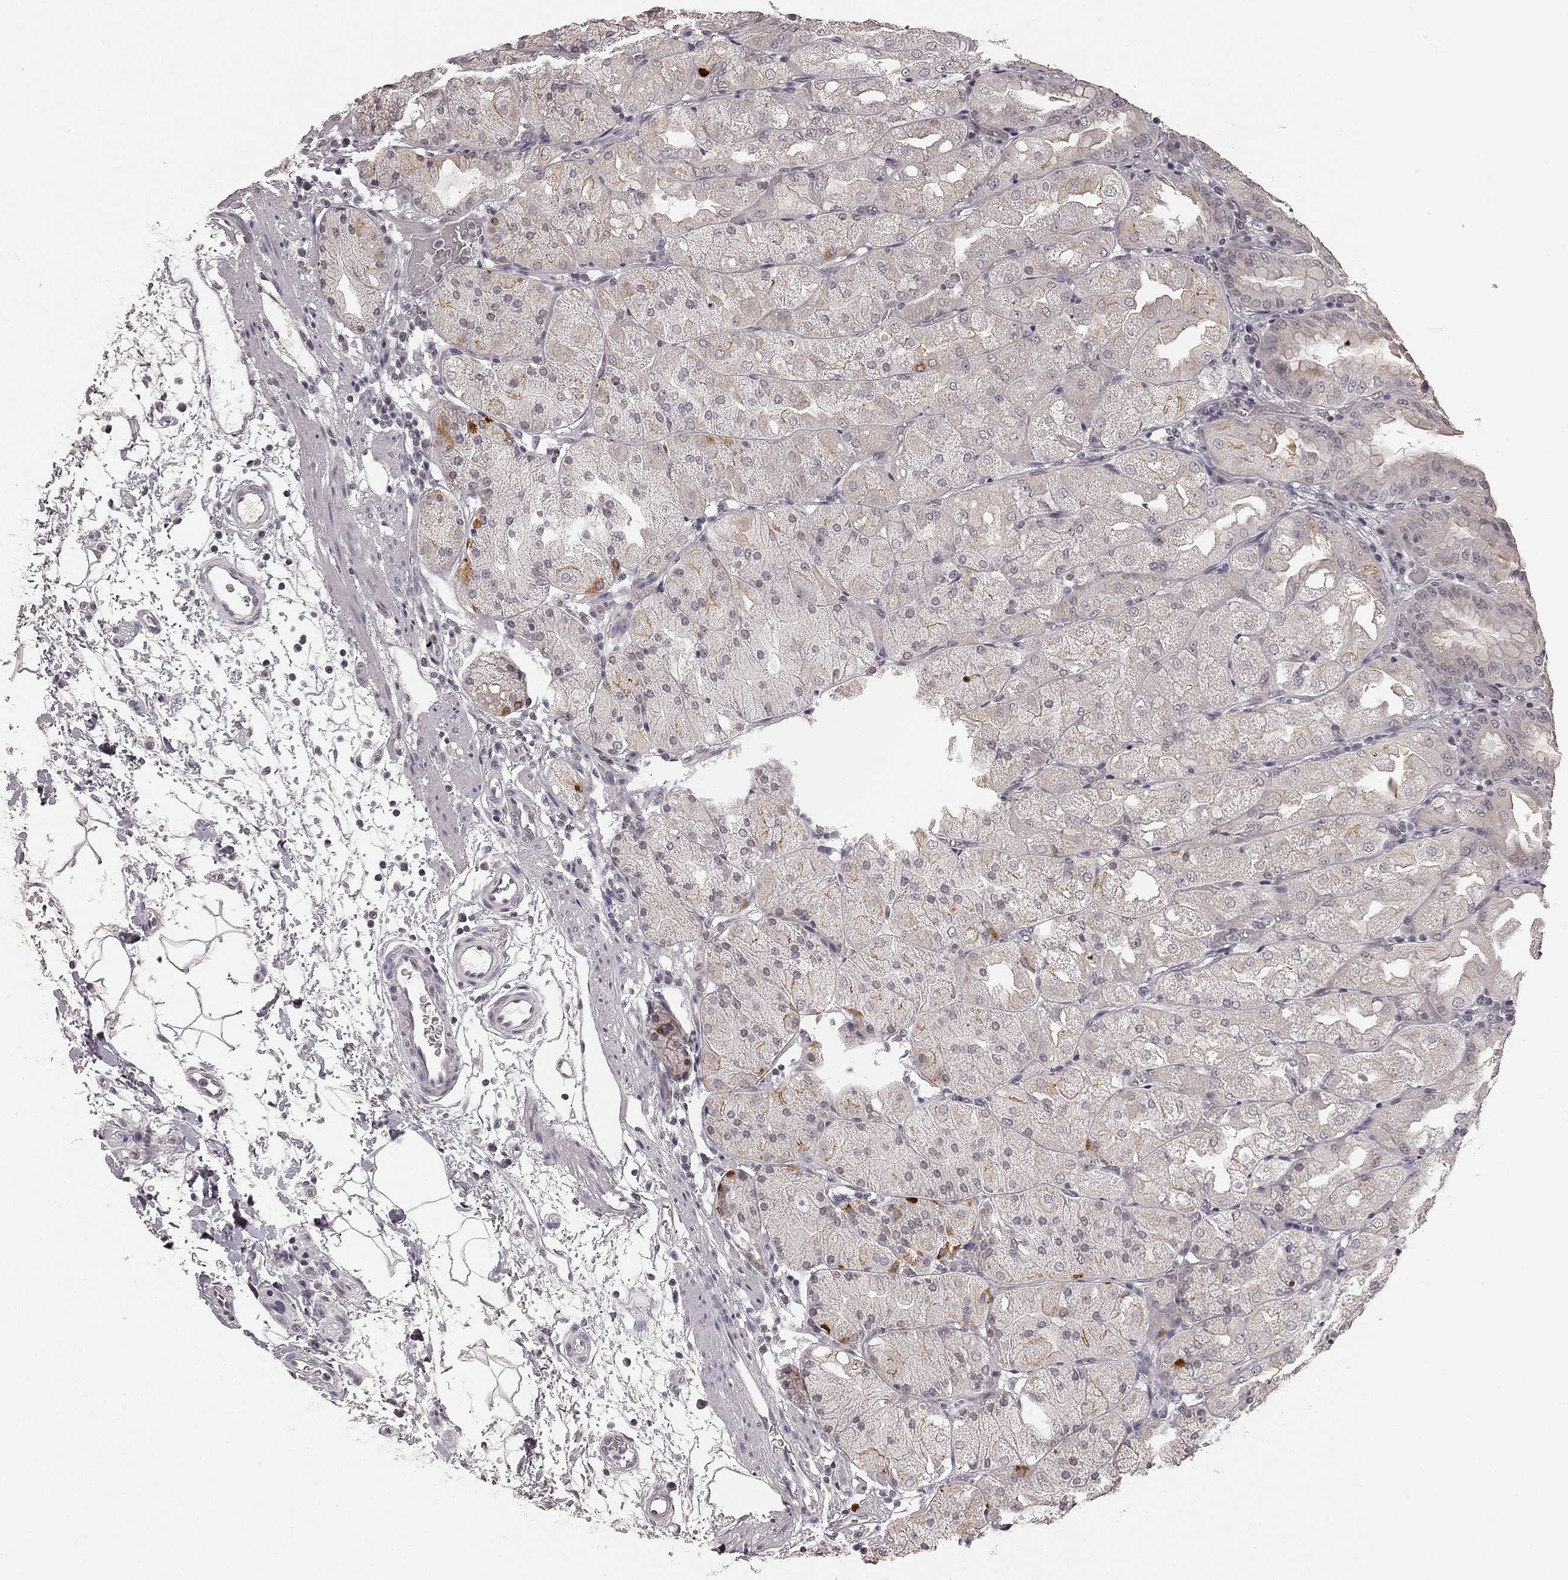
{"staining": {"intensity": "strong", "quantity": "<25%", "location": "cytoplasmic/membranous"}, "tissue": "stomach", "cell_type": "Glandular cells", "image_type": "normal", "snomed": [{"axis": "morphology", "description": "Normal tissue, NOS"}, {"axis": "topography", "description": "Stomach, upper"}, {"axis": "topography", "description": "Stomach"}, {"axis": "topography", "description": "Stomach, lower"}], "caption": "Protein staining reveals strong cytoplasmic/membranous positivity in approximately <25% of glandular cells in benign stomach.", "gene": "HCN4", "patient": {"sex": "male", "age": 62}}